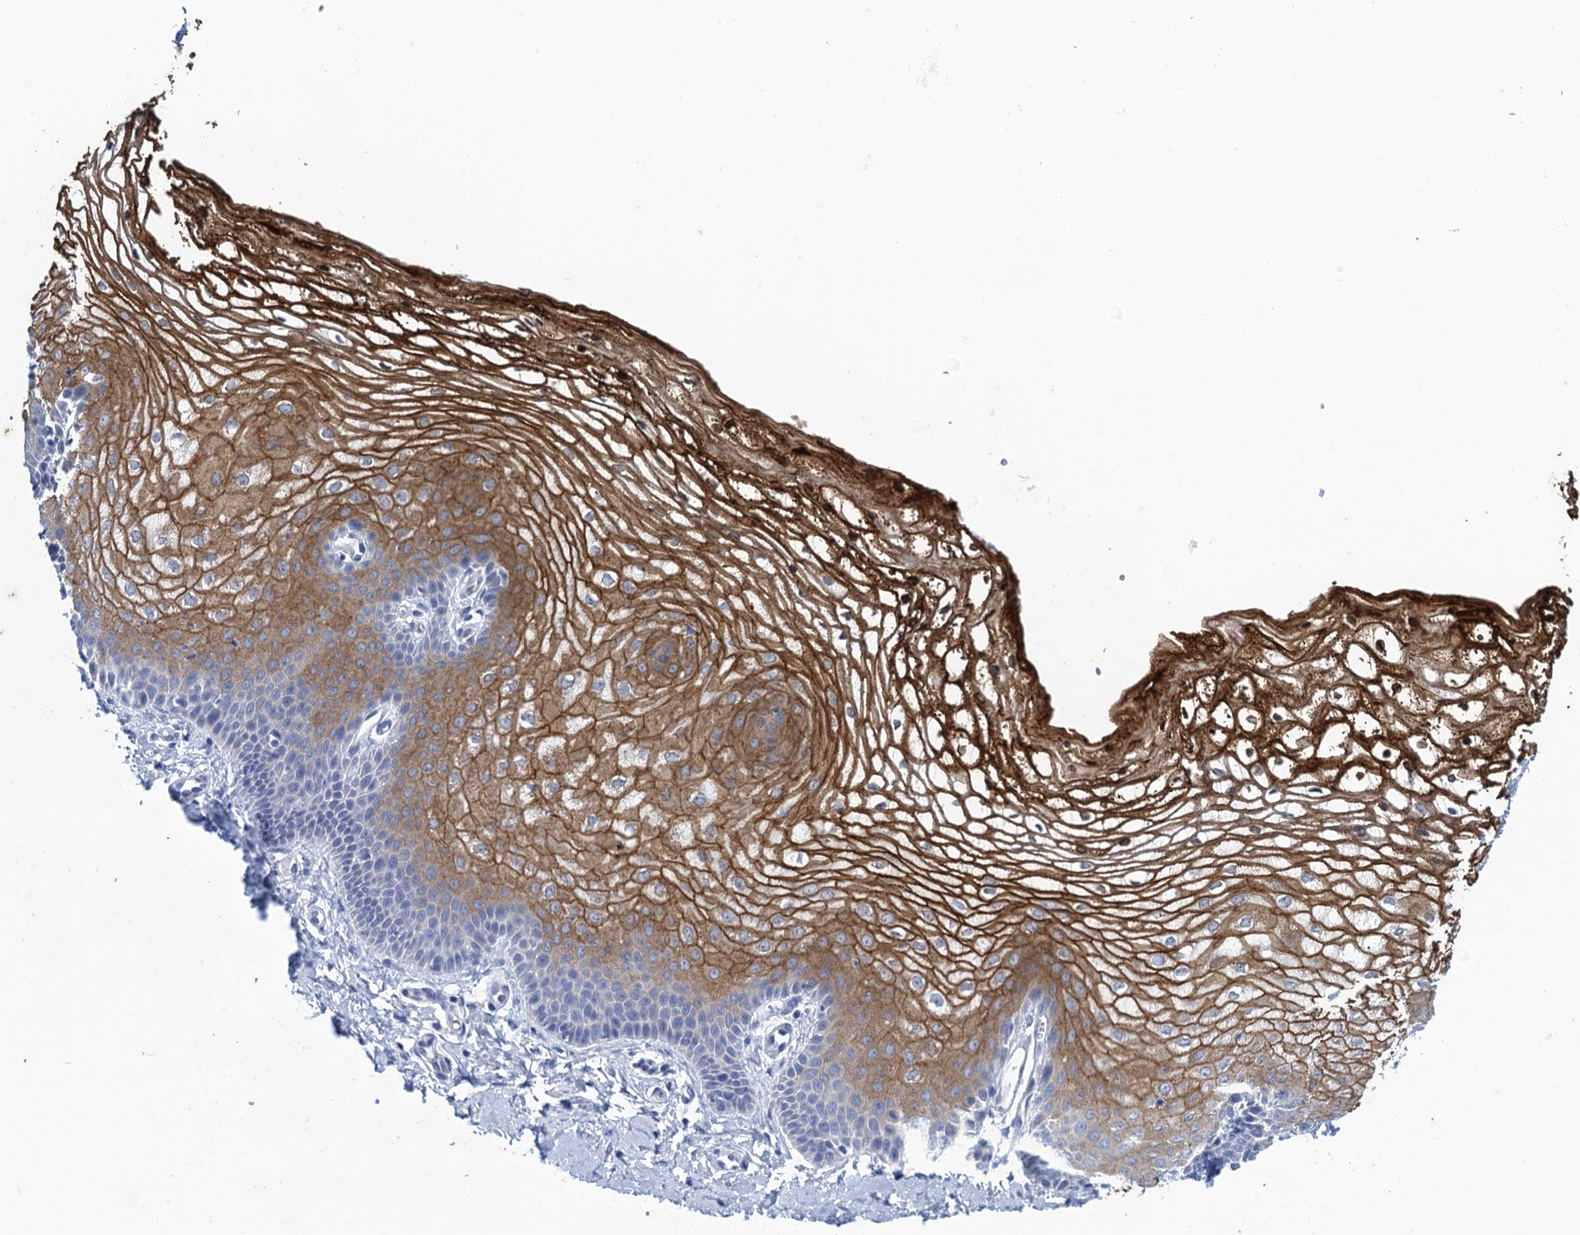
{"staining": {"intensity": "strong", "quantity": "25%-75%", "location": "cytoplasmic/membranous"}, "tissue": "vagina", "cell_type": "Squamous epithelial cells", "image_type": "normal", "snomed": [{"axis": "morphology", "description": "Normal tissue, NOS"}, {"axis": "topography", "description": "Vagina"}], "caption": "Strong cytoplasmic/membranous protein expression is present in approximately 25%-75% of squamous epithelial cells in vagina. The staining was performed using DAB to visualize the protein expression in brown, while the nuclei were stained in blue with hematoxylin (Magnification: 20x).", "gene": "SCEL", "patient": {"sex": "female", "age": 68}}